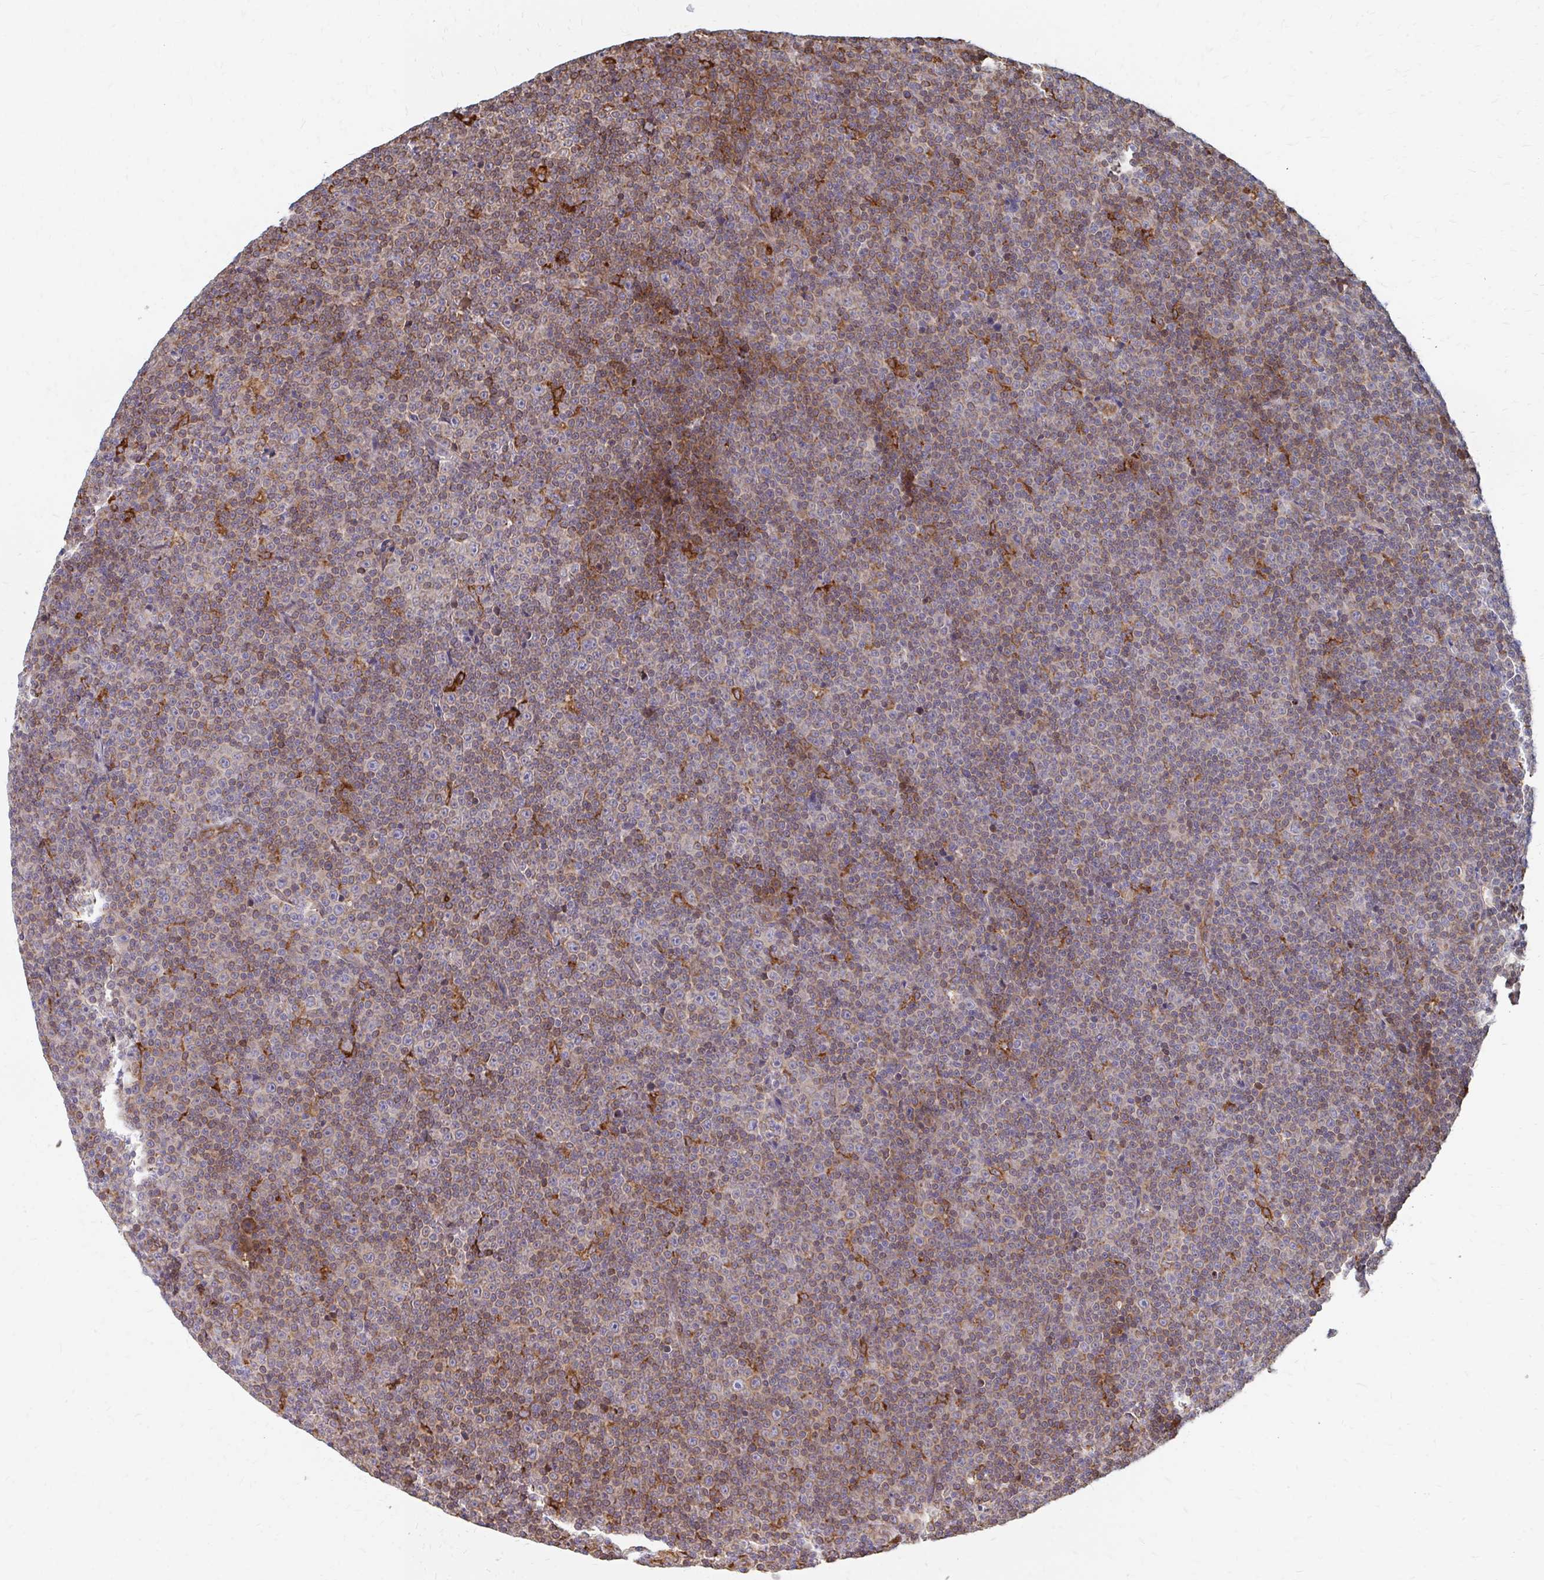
{"staining": {"intensity": "moderate", "quantity": "25%-75%", "location": "cytoplasmic/membranous"}, "tissue": "lymphoma", "cell_type": "Tumor cells", "image_type": "cancer", "snomed": [{"axis": "morphology", "description": "Malignant lymphoma, non-Hodgkin's type, Low grade"}, {"axis": "topography", "description": "Lymph node"}], "caption": "DAB immunohistochemical staining of human malignant lymphoma, non-Hodgkin's type (low-grade) reveals moderate cytoplasmic/membranous protein expression in approximately 25%-75% of tumor cells.", "gene": "PPP1R13L", "patient": {"sex": "female", "age": 67}}